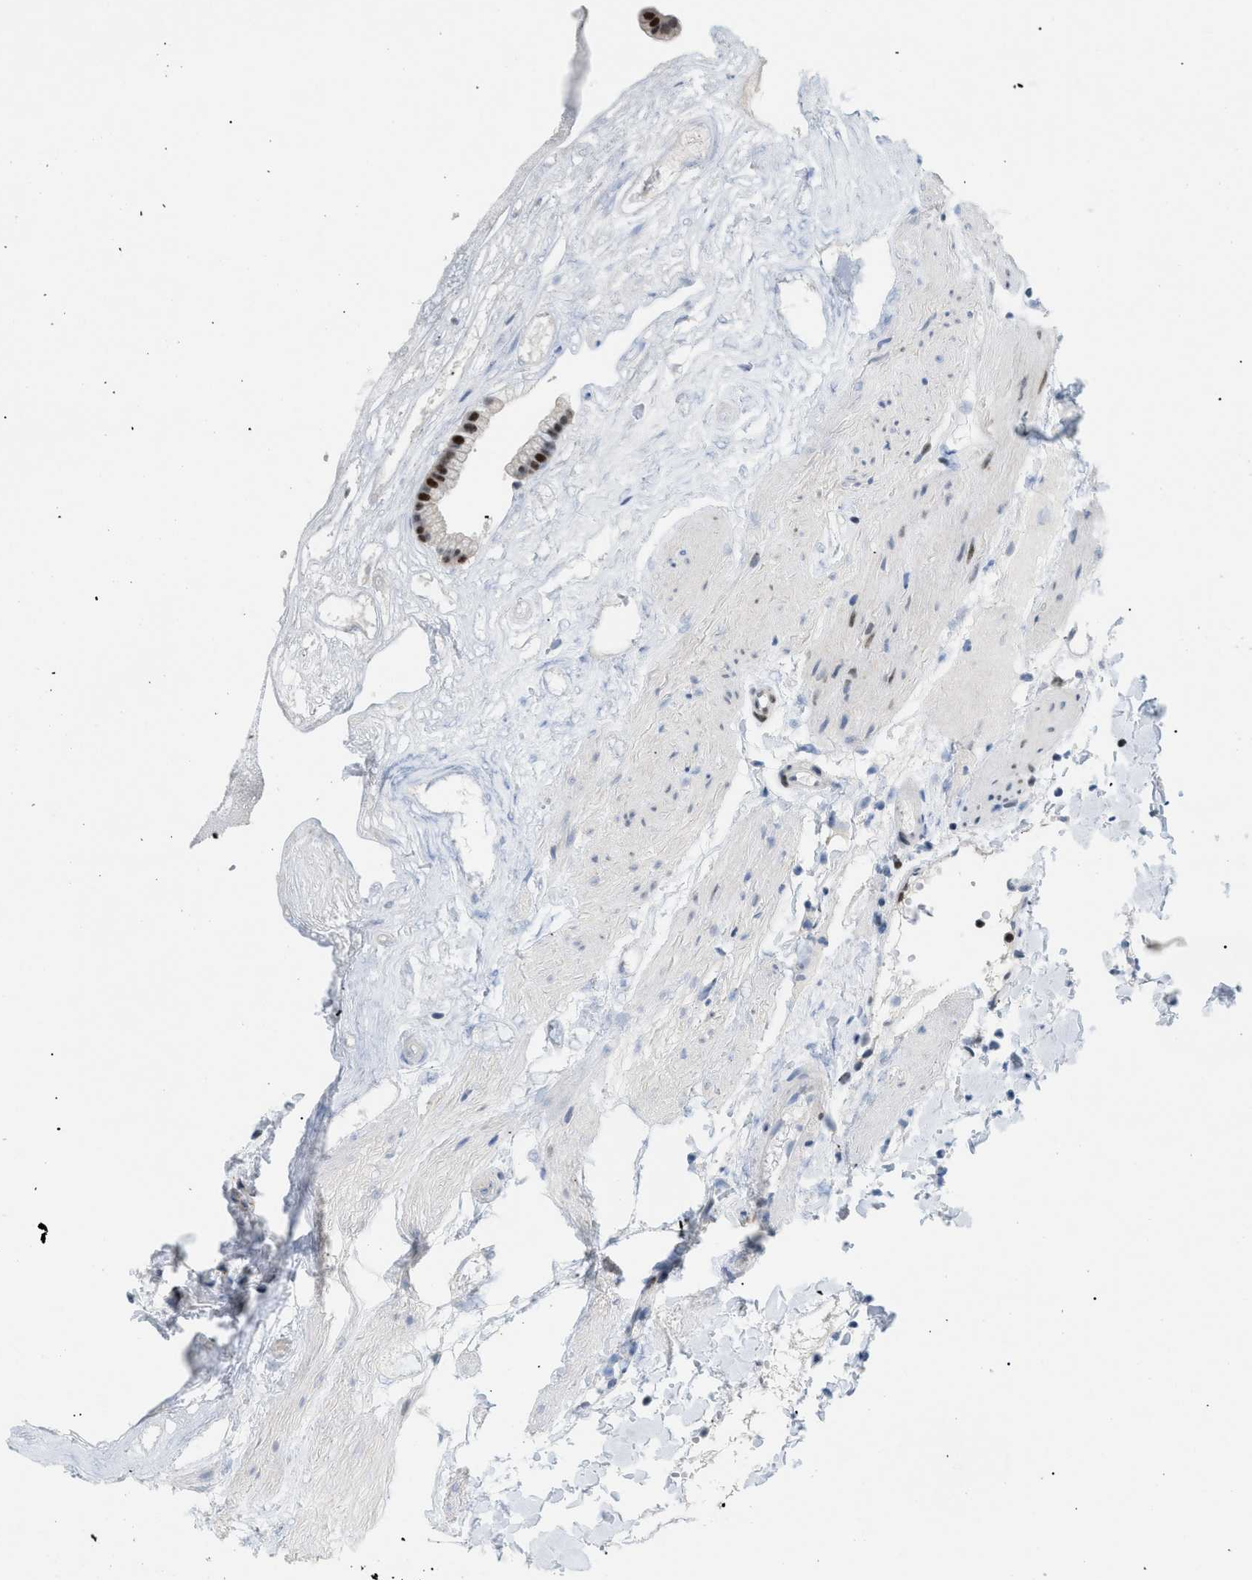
{"staining": {"intensity": "strong", "quantity": ">75%", "location": "nuclear"}, "tissue": "gallbladder", "cell_type": "Glandular cells", "image_type": "normal", "snomed": [{"axis": "morphology", "description": "Normal tissue, NOS"}, {"axis": "topography", "description": "Gallbladder"}], "caption": "This is a micrograph of immunohistochemistry (IHC) staining of unremarkable gallbladder, which shows strong positivity in the nuclear of glandular cells.", "gene": "MED1", "patient": {"sex": "female", "age": 26}}